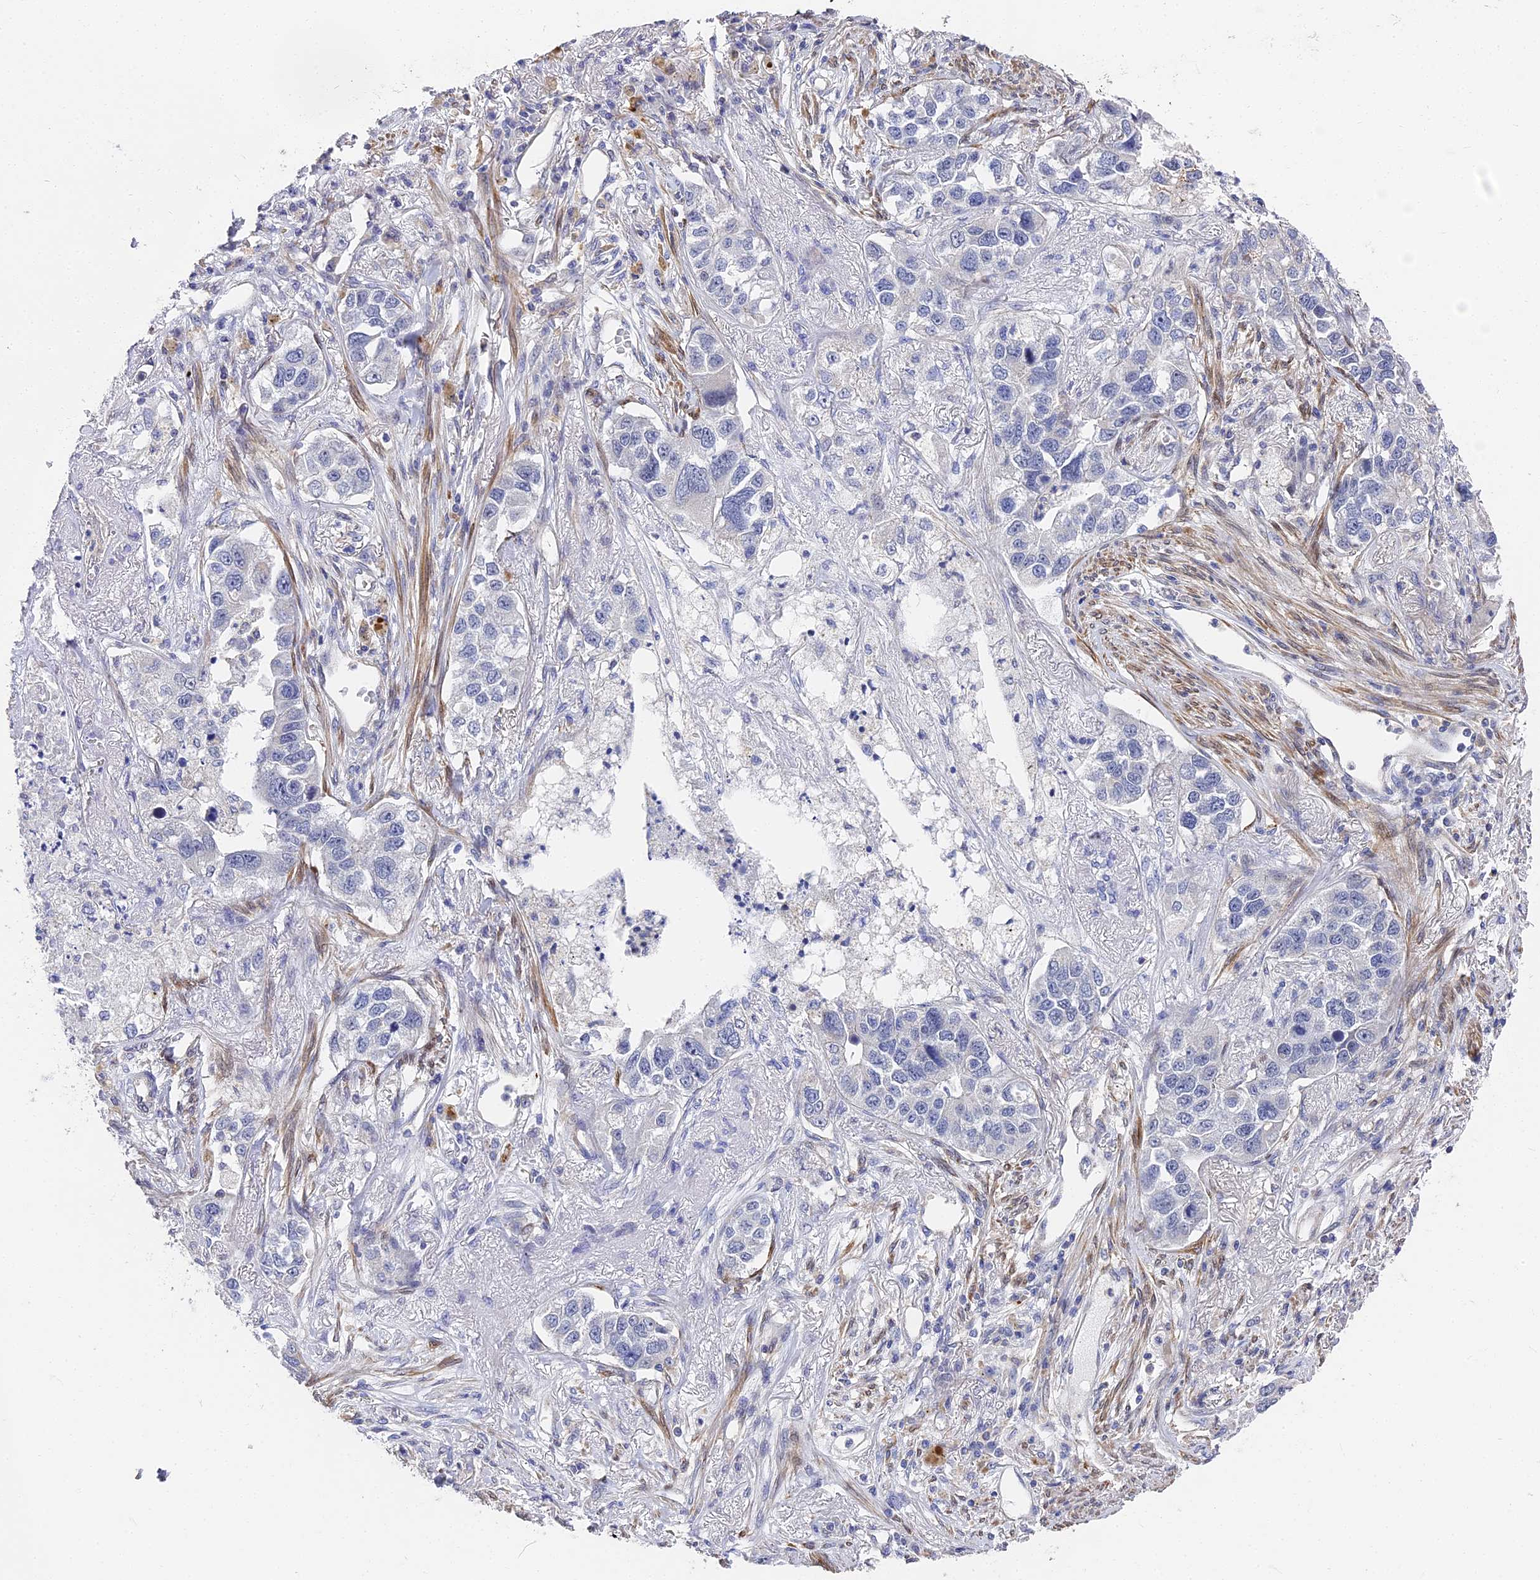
{"staining": {"intensity": "negative", "quantity": "none", "location": "none"}, "tissue": "lung cancer", "cell_type": "Tumor cells", "image_type": "cancer", "snomed": [{"axis": "morphology", "description": "Adenocarcinoma, NOS"}, {"axis": "topography", "description": "Lung"}], "caption": "Micrograph shows no protein staining in tumor cells of lung adenocarcinoma tissue.", "gene": "CCDC113", "patient": {"sex": "male", "age": 49}}